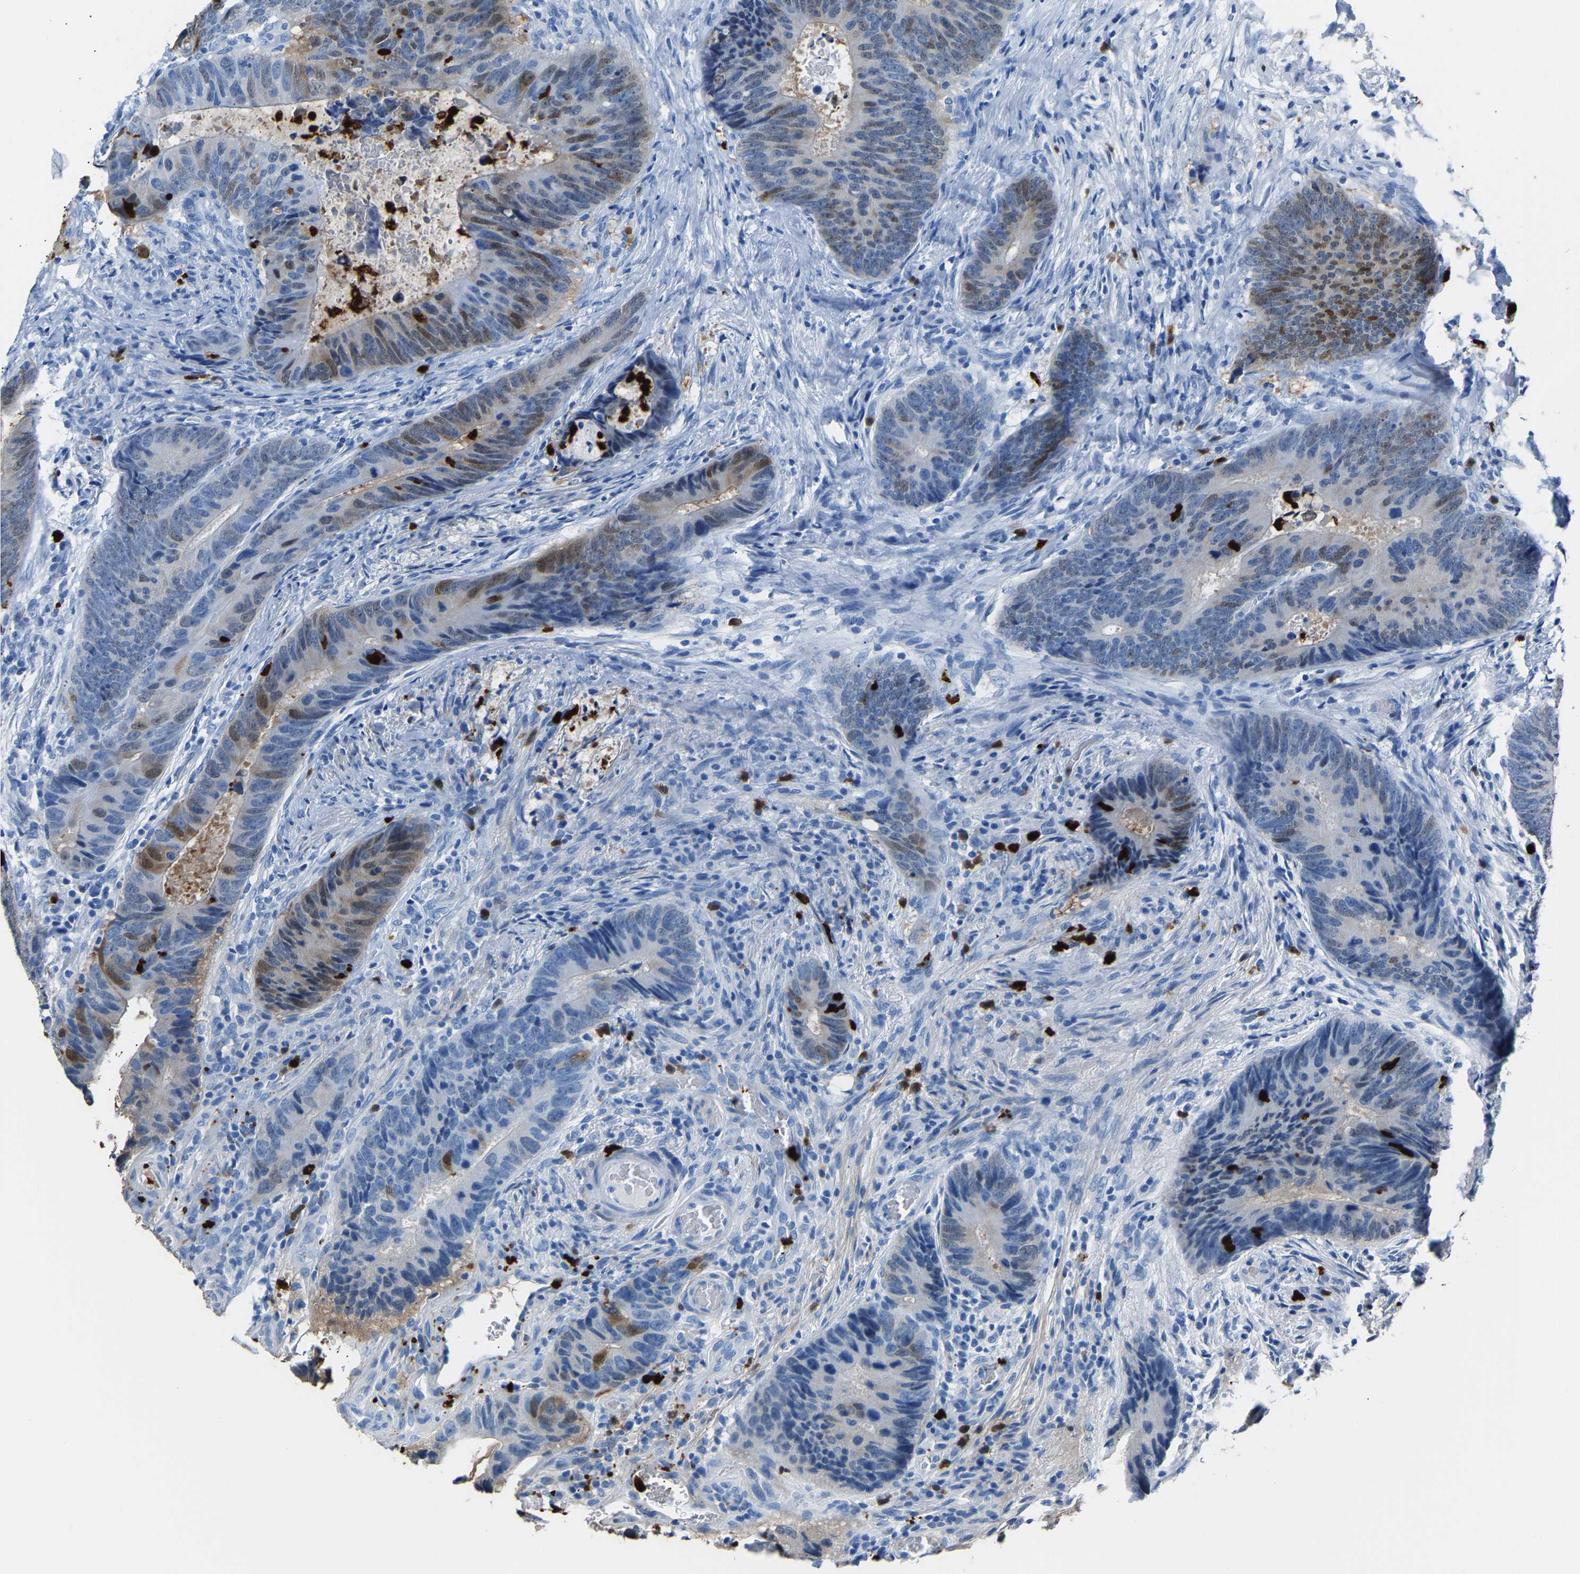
{"staining": {"intensity": "weak", "quantity": "25%-75%", "location": "cytoplasmic/membranous,nuclear"}, "tissue": "colorectal cancer", "cell_type": "Tumor cells", "image_type": "cancer", "snomed": [{"axis": "morphology", "description": "Adenocarcinoma, NOS"}, {"axis": "topography", "description": "Colon"}], "caption": "Immunohistochemistry (DAB (3,3'-diaminobenzidine)) staining of colorectal cancer shows weak cytoplasmic/membranous and nuclear protein staining in approximately 25%-75% of tumor cells.", "gene": "S100P", "patient": {"sex": "male", "age": 56}}